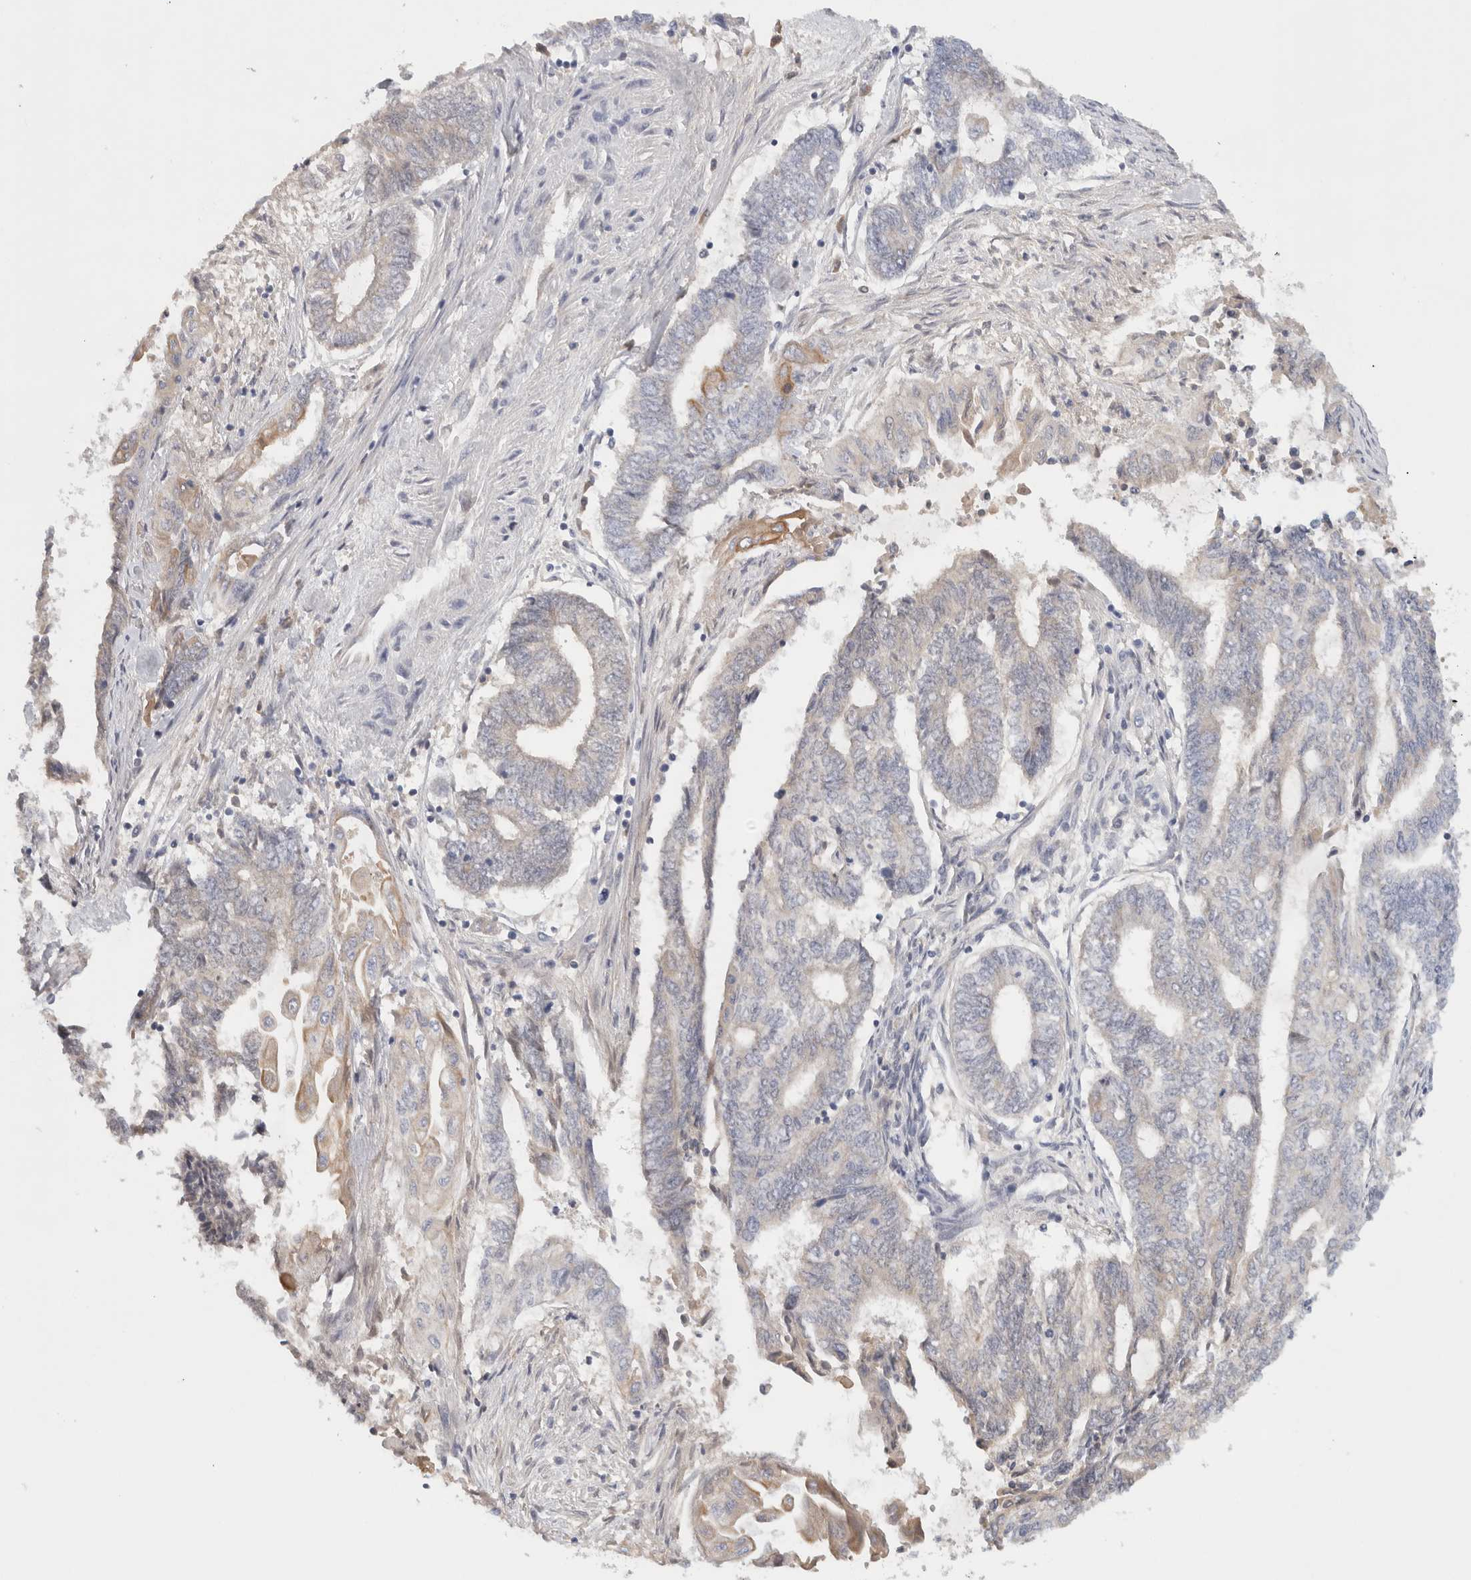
{"staining": {"intensity": "weak", "quantity": "<25%", "location": "cytoplasmic/membranous"}, "tissue": "endometrial cancer", "cell_type": "Tumor cells", "image_type": "cancer", "snomed": [{"axis": "morphology", "description": "Adenocarcinoma, NOS"}, {"axis": "topography", "description": "Uterus"}, {"axis": "topography", "description": "Endometrium"}], "caption": "Human endometrial adenocarcinoma stained for a protein using immunohistochemistry shows no positivity in tumor cells.", "gene": "STK31", "patient": {"sex": "female", "age": 70}}